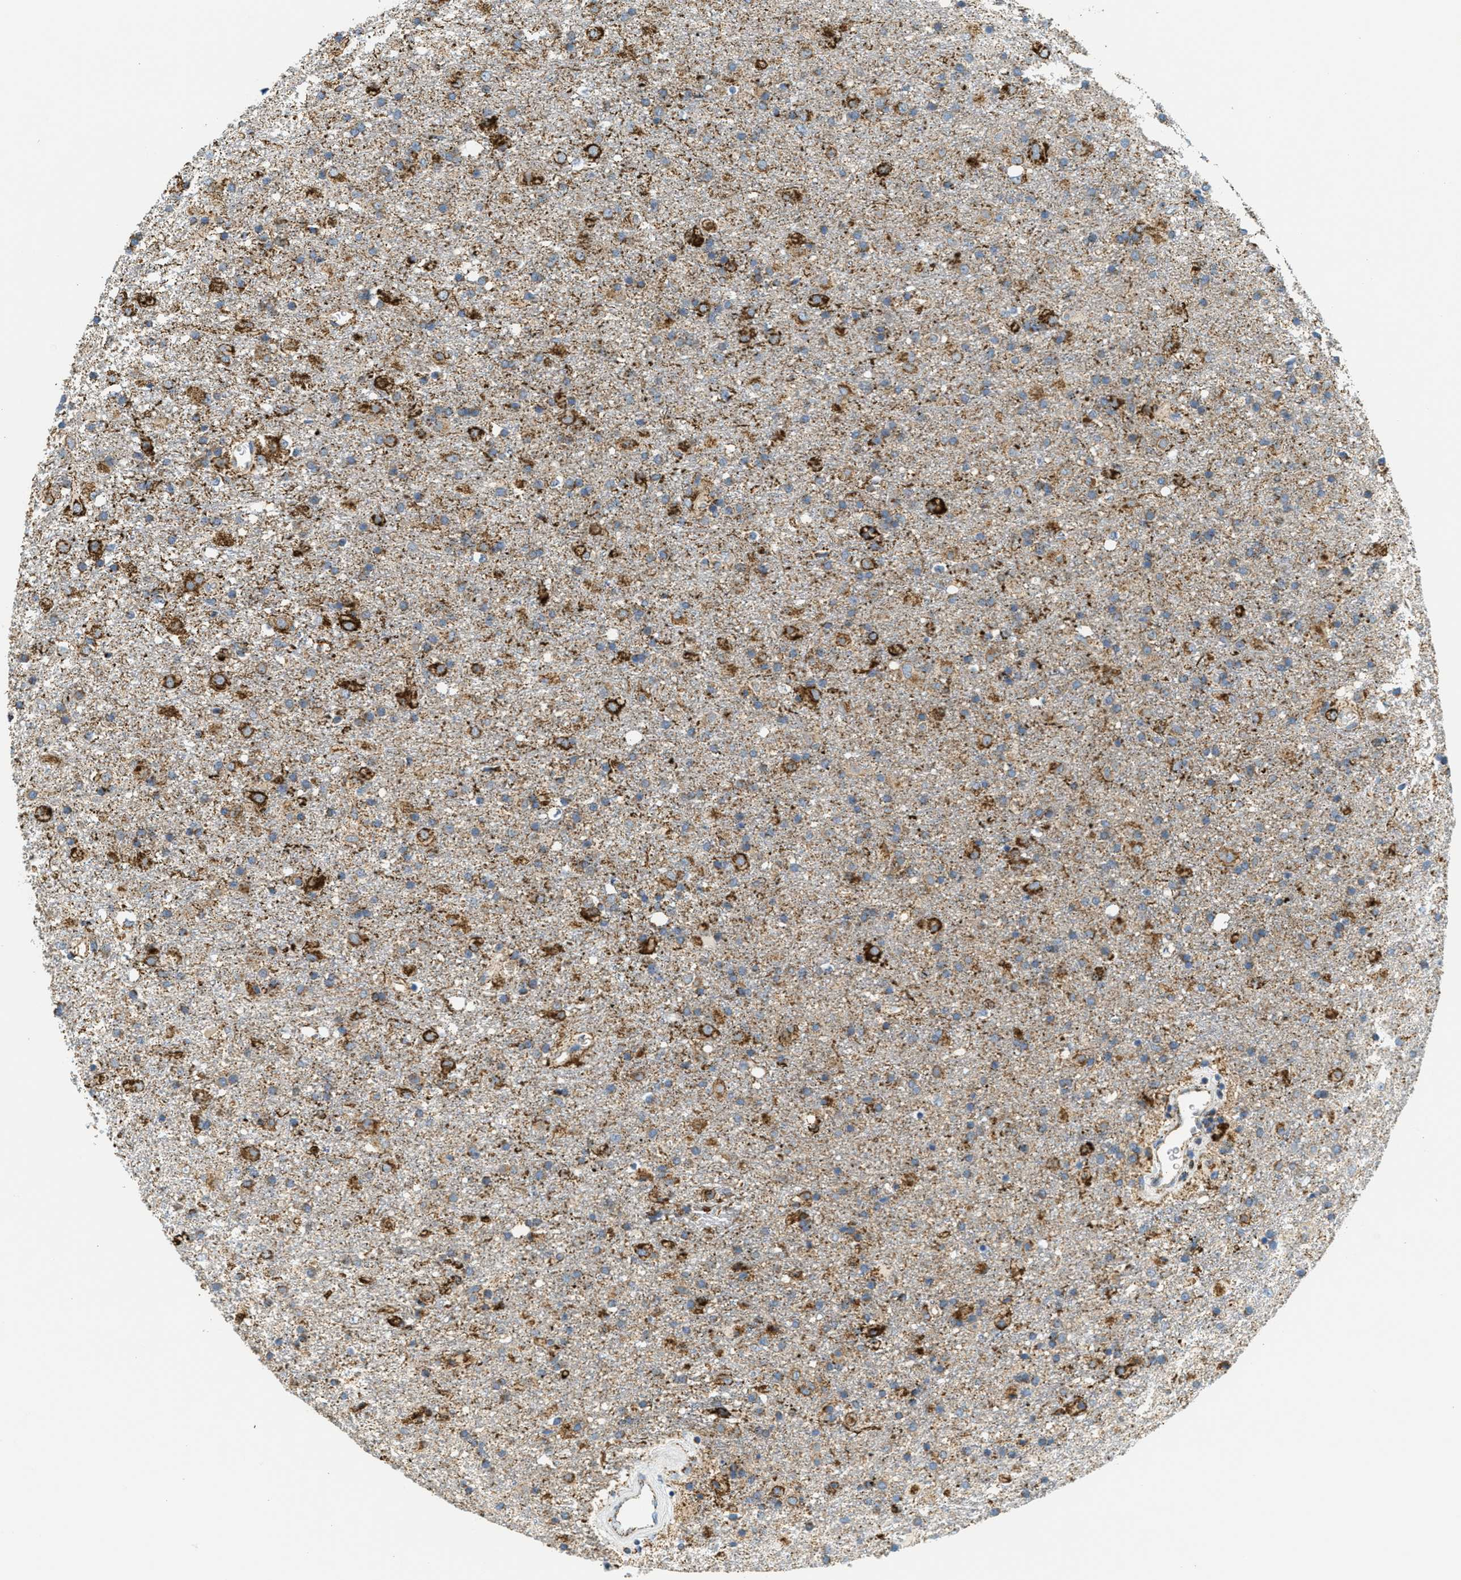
{"staining": {"intensity": "strong", "quantity": "25%-75%", "location": "cytoplasmic/membranous"}, "tissue": "glioma", "cell_type": "Tumor cells", "image_type": "cancer", "snomed": [{"axis": "morphology", "description": "Glioma, malignant, Low grade"}, {"axis": "topography", "description": "Brain"}], "caption": "Immunohistochemistry image of glioma stained for a protein (brown), which reveals high levels of strong cytoplasmic/membranous staining in approximately 25%-75% of tumor cells.", "gene": "HLCS", "patient": {"sex": "male", "age": 65}}